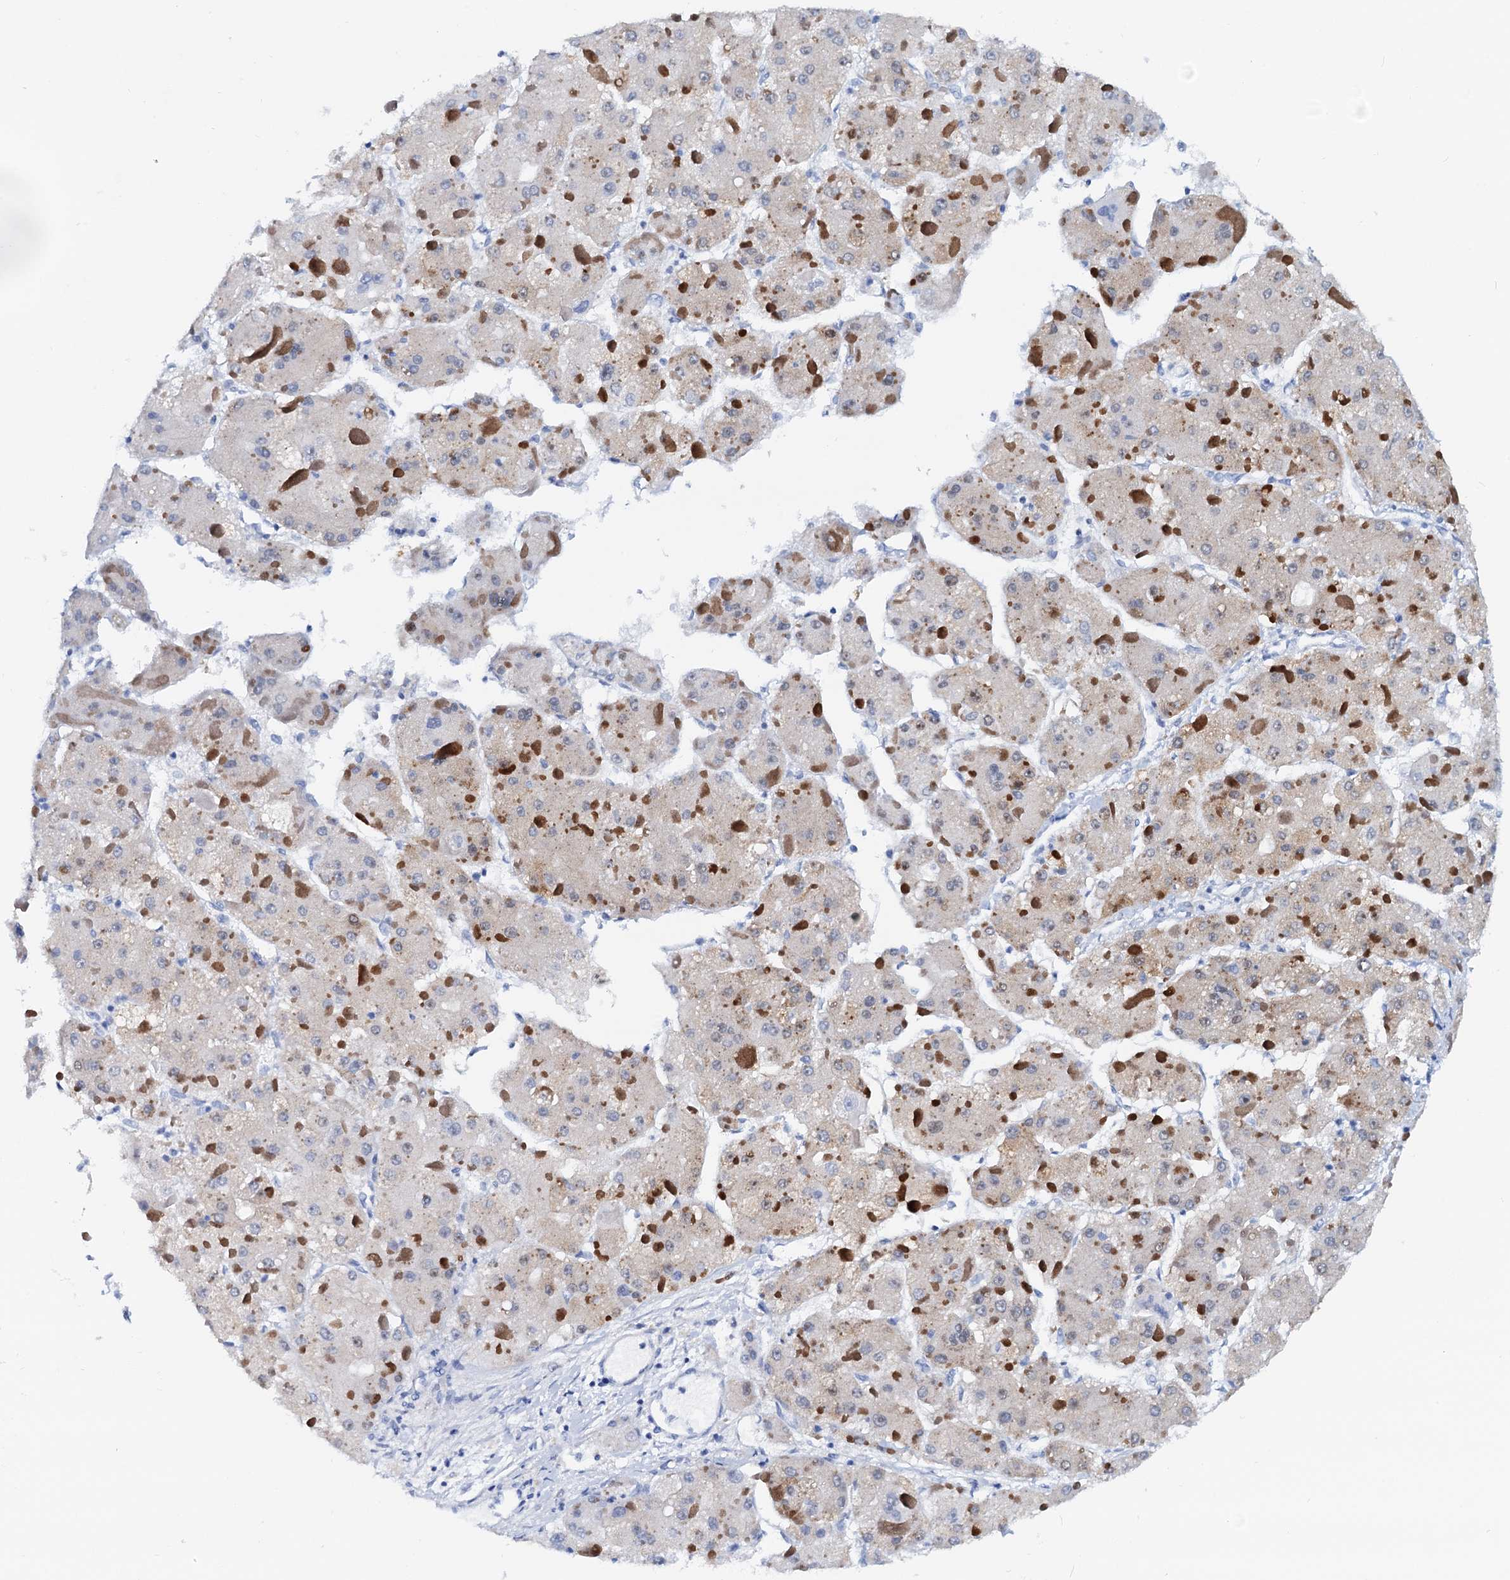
{"staining": {"intensity": "negative", "quantity": "none", "location": "none"}, "tissue": "liver cancer", "cell_type": "Tumor cells", "image_type": "cancer", "snomed": [{"axis": "morphology", "description": "Carcinoma, Hepatocellular, NOS"}, {"axis": "topography", "description": "Liver"}], "caption": "A high-resolution micrograph shows IHC staining of hepatocellular carcinoma (liver), which exhibits no significant positivity in tumor cells. The staining was performed using DAB (3,3'-diaminobenzidine) to visualize the protein expression in brown, while the nuclei were stained in blue with hematoxylin (Magnification: 20x).", "gene": "PTGES3", "patient": {"sex": "female", "age": 73}}